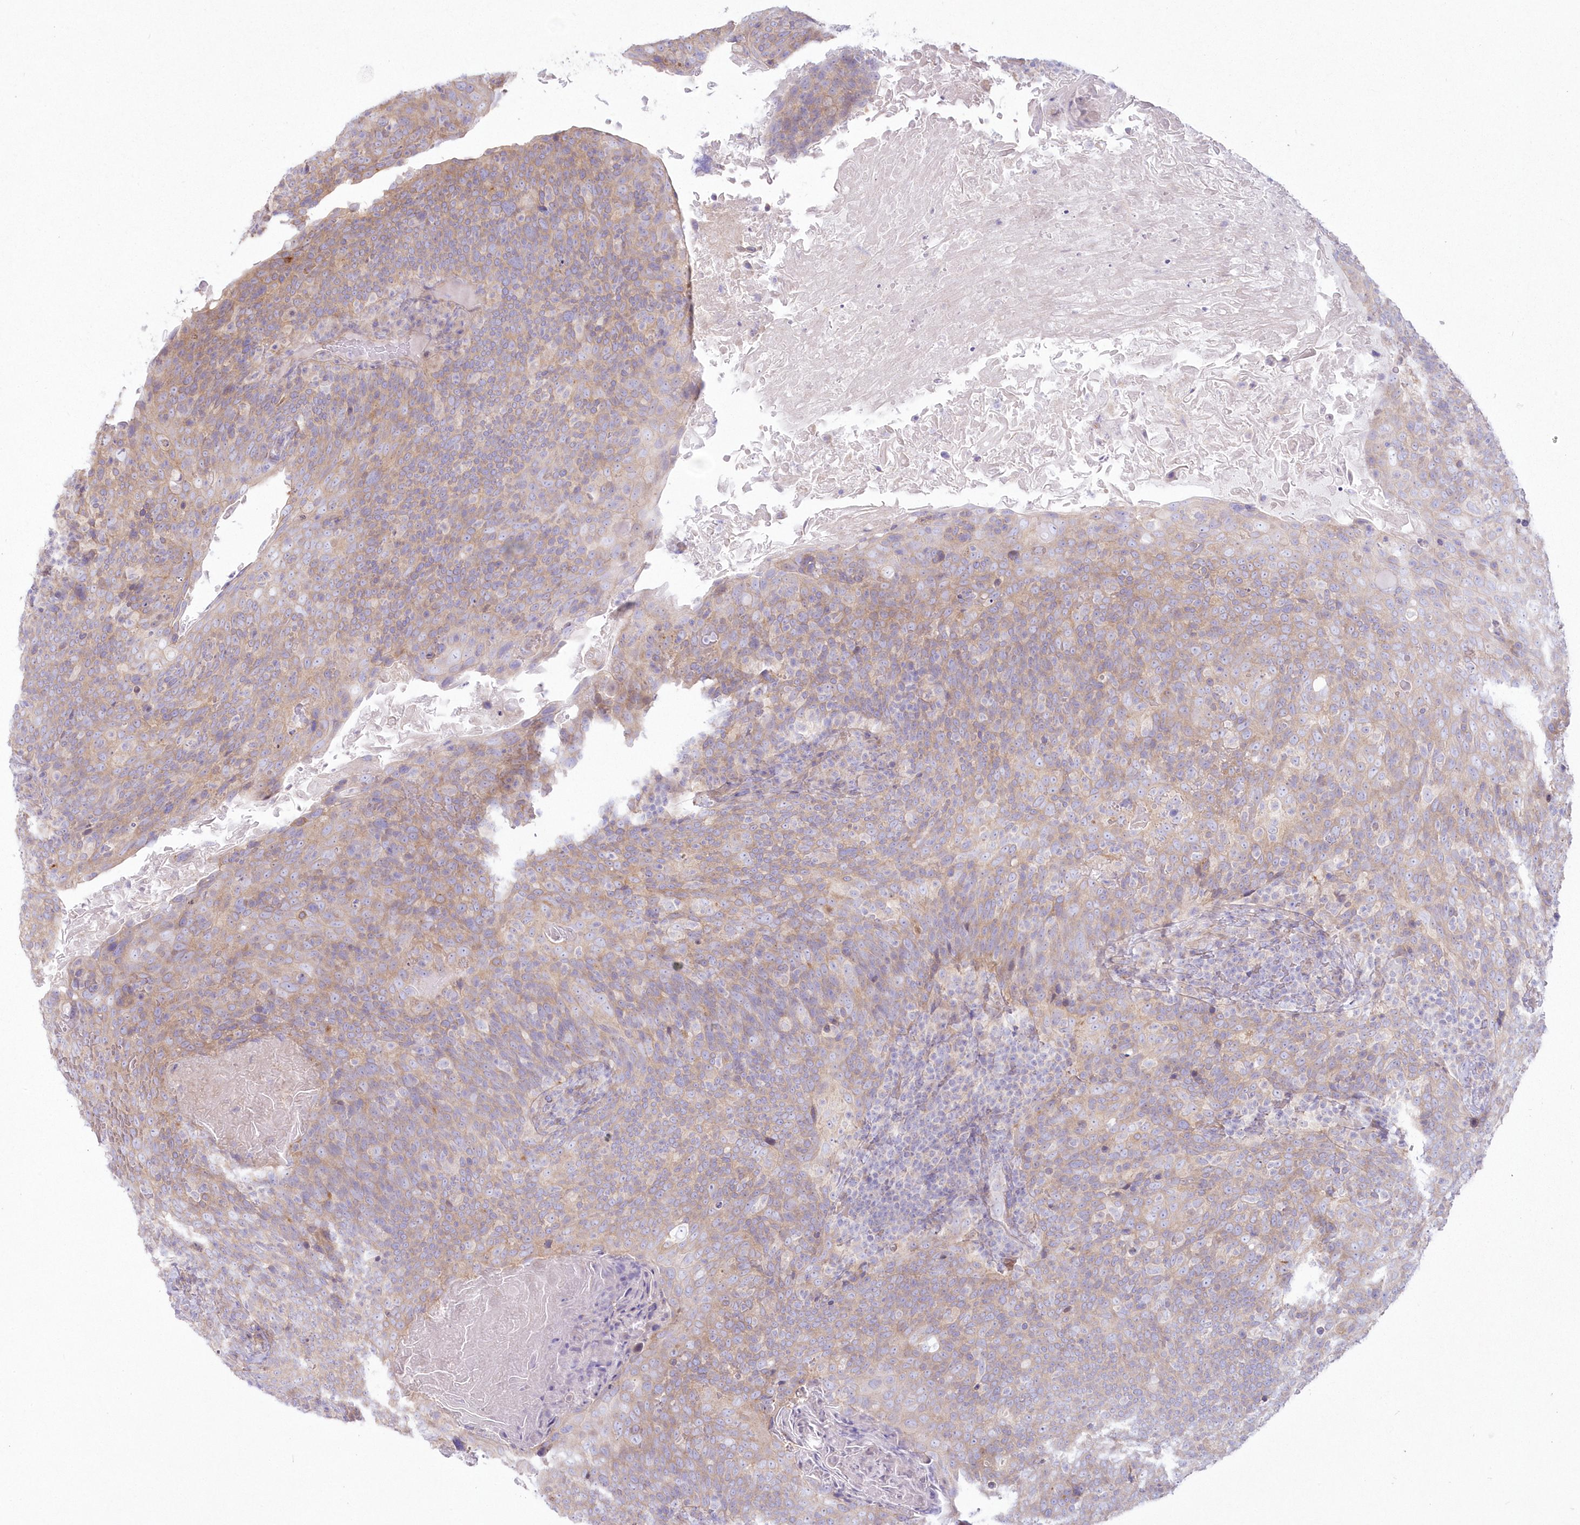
{"staining": {"intensity": "weak", "quantity": ">75%", "location": "cytoplasmic/membranous"}, "tissue": "head and neck cancer", "cell_type": "Tumor cells", "image_type": "cancer", "snomed": [{"axis": "morphology", "description": "Squamous cell carcinoma, NOS"}, {"axis": "morphology", "description": "Squamous cell carcinoma, metastatic, NOS"}, {"axis": "topography", "description": "Lymph node"}, {"axis": "topography", "description": "Head-Neck"}], "caption": "Weak cytoplasmic/membranous positivity is present in approximately >75% of tumor cells in squamous cell carcinoma (head and neck). The staining was performed using DAB, with brown indicating positive protein expression. Nuclei are stained blue with hematoxylin.", "gene": "ZNF843", "patient": {"sex": "male", "age": 62}}